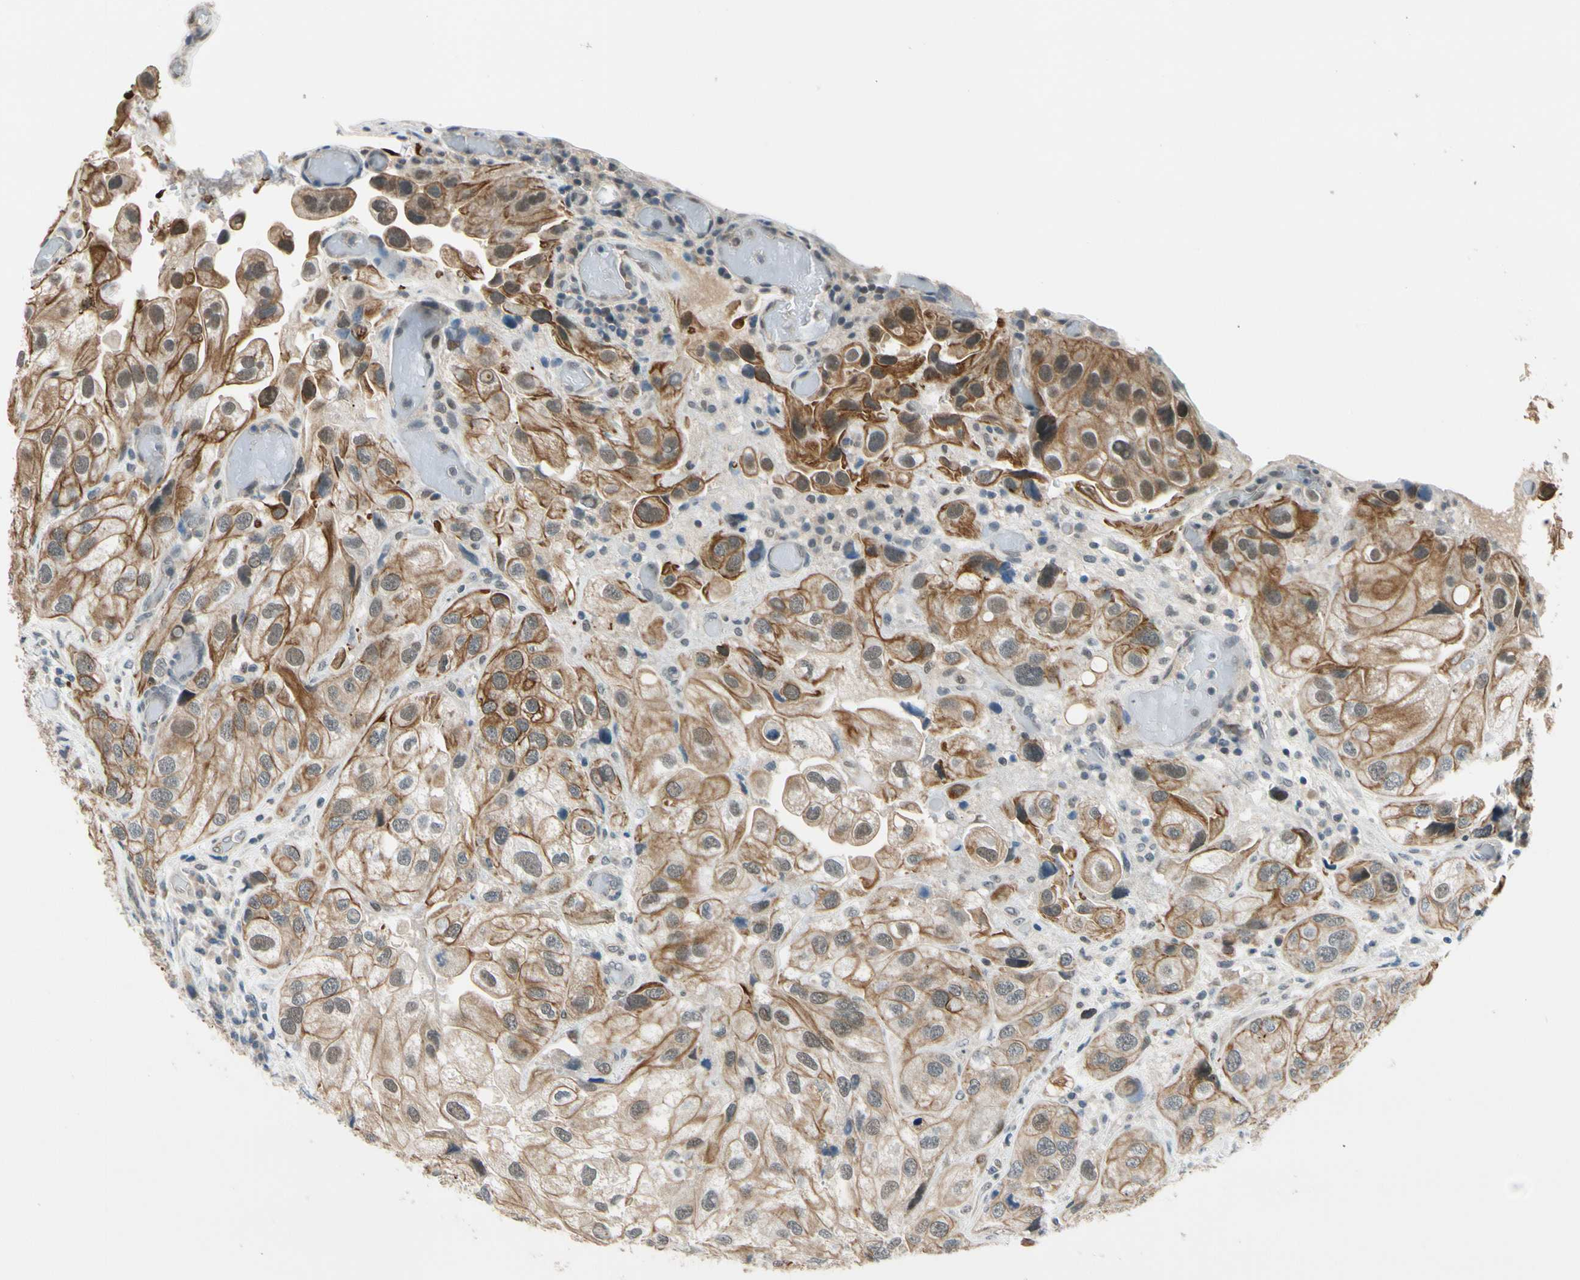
{"staining": {"intensity": "moderate", "quantity": ">75%", "location": "cytoplasmic/membranous"}, "tissue": "urothelial cancer", "cell_type": "Tumor cells", "image_type": "cancer", "snomed": [{"axis": "morphology", "description": "Urothelial carcinoma, High grade"}, {"axis": "topography", "description": "Urinary bladder"}], "caption": "Immunohistochemical staining of human urothelial cancer demonstrates medium levels of moderate cytoplasmic/membranous expression in approximately >75% of tumor cells.", "gene": "TAF12", "patient": {"sex": "female", "age": 64}}